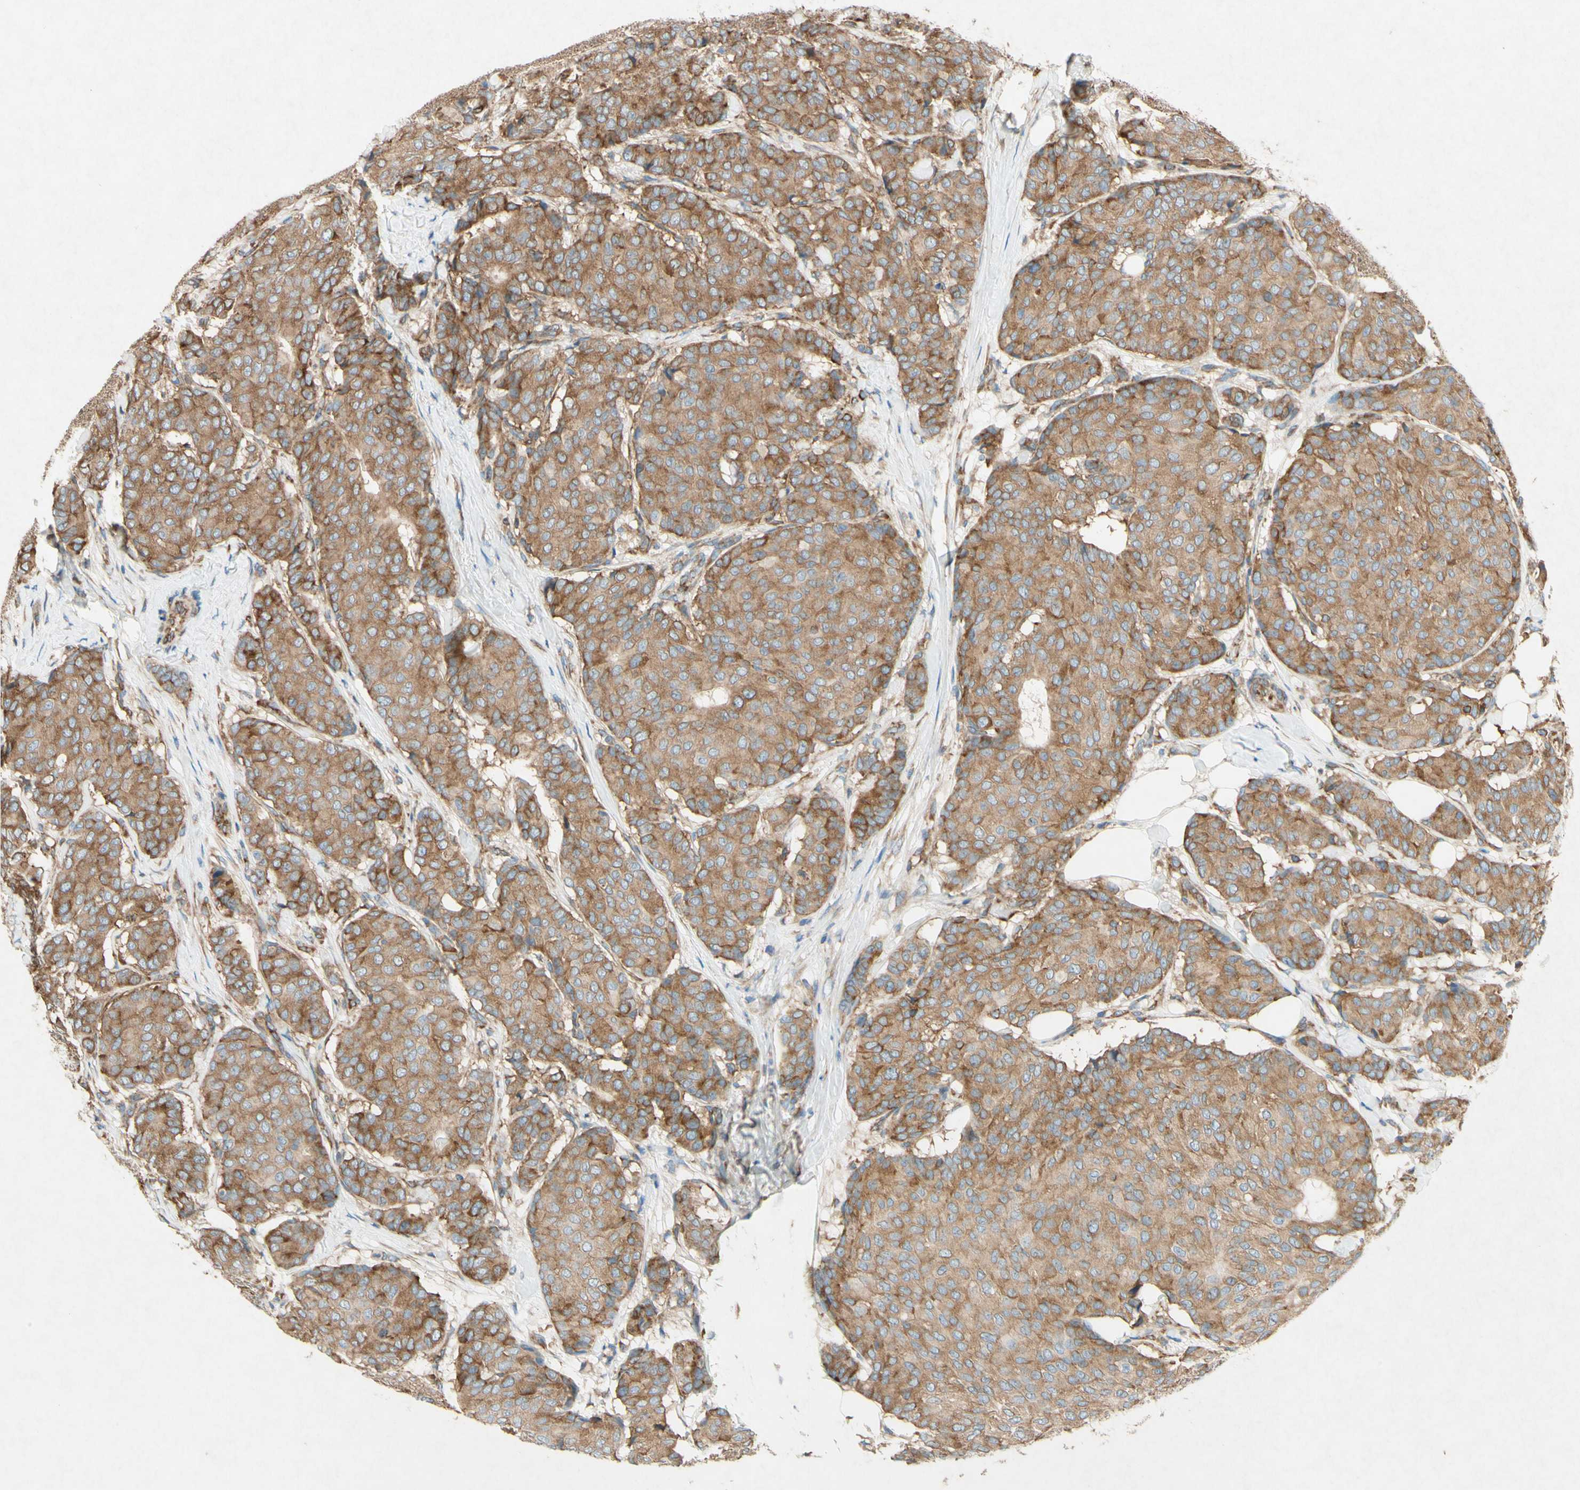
{"staining": {"intensity": "moderate", "quantity": ">75%", "location": "cytoplasmic/membranous"}, "tissue": "breast cancer", "cell_type": "Tumor cells", "image_type": "cancer", "snomed": [{"axis": "morphology", "description": "Duct carcinoma"}, {"axis": "topography", "description": "Breast"}], "caption": "A high-resolution micrograph shows IHC staining of intraductal carcinoma (breast), which displays moderate cytoplasmic/membranous expression in about >75% of tumor cells. (brown staining indicates protein expression, while blue staining denotes nuclei).", "gene": "PABPC1", "patient": {"sex": "female", "age": 75}}